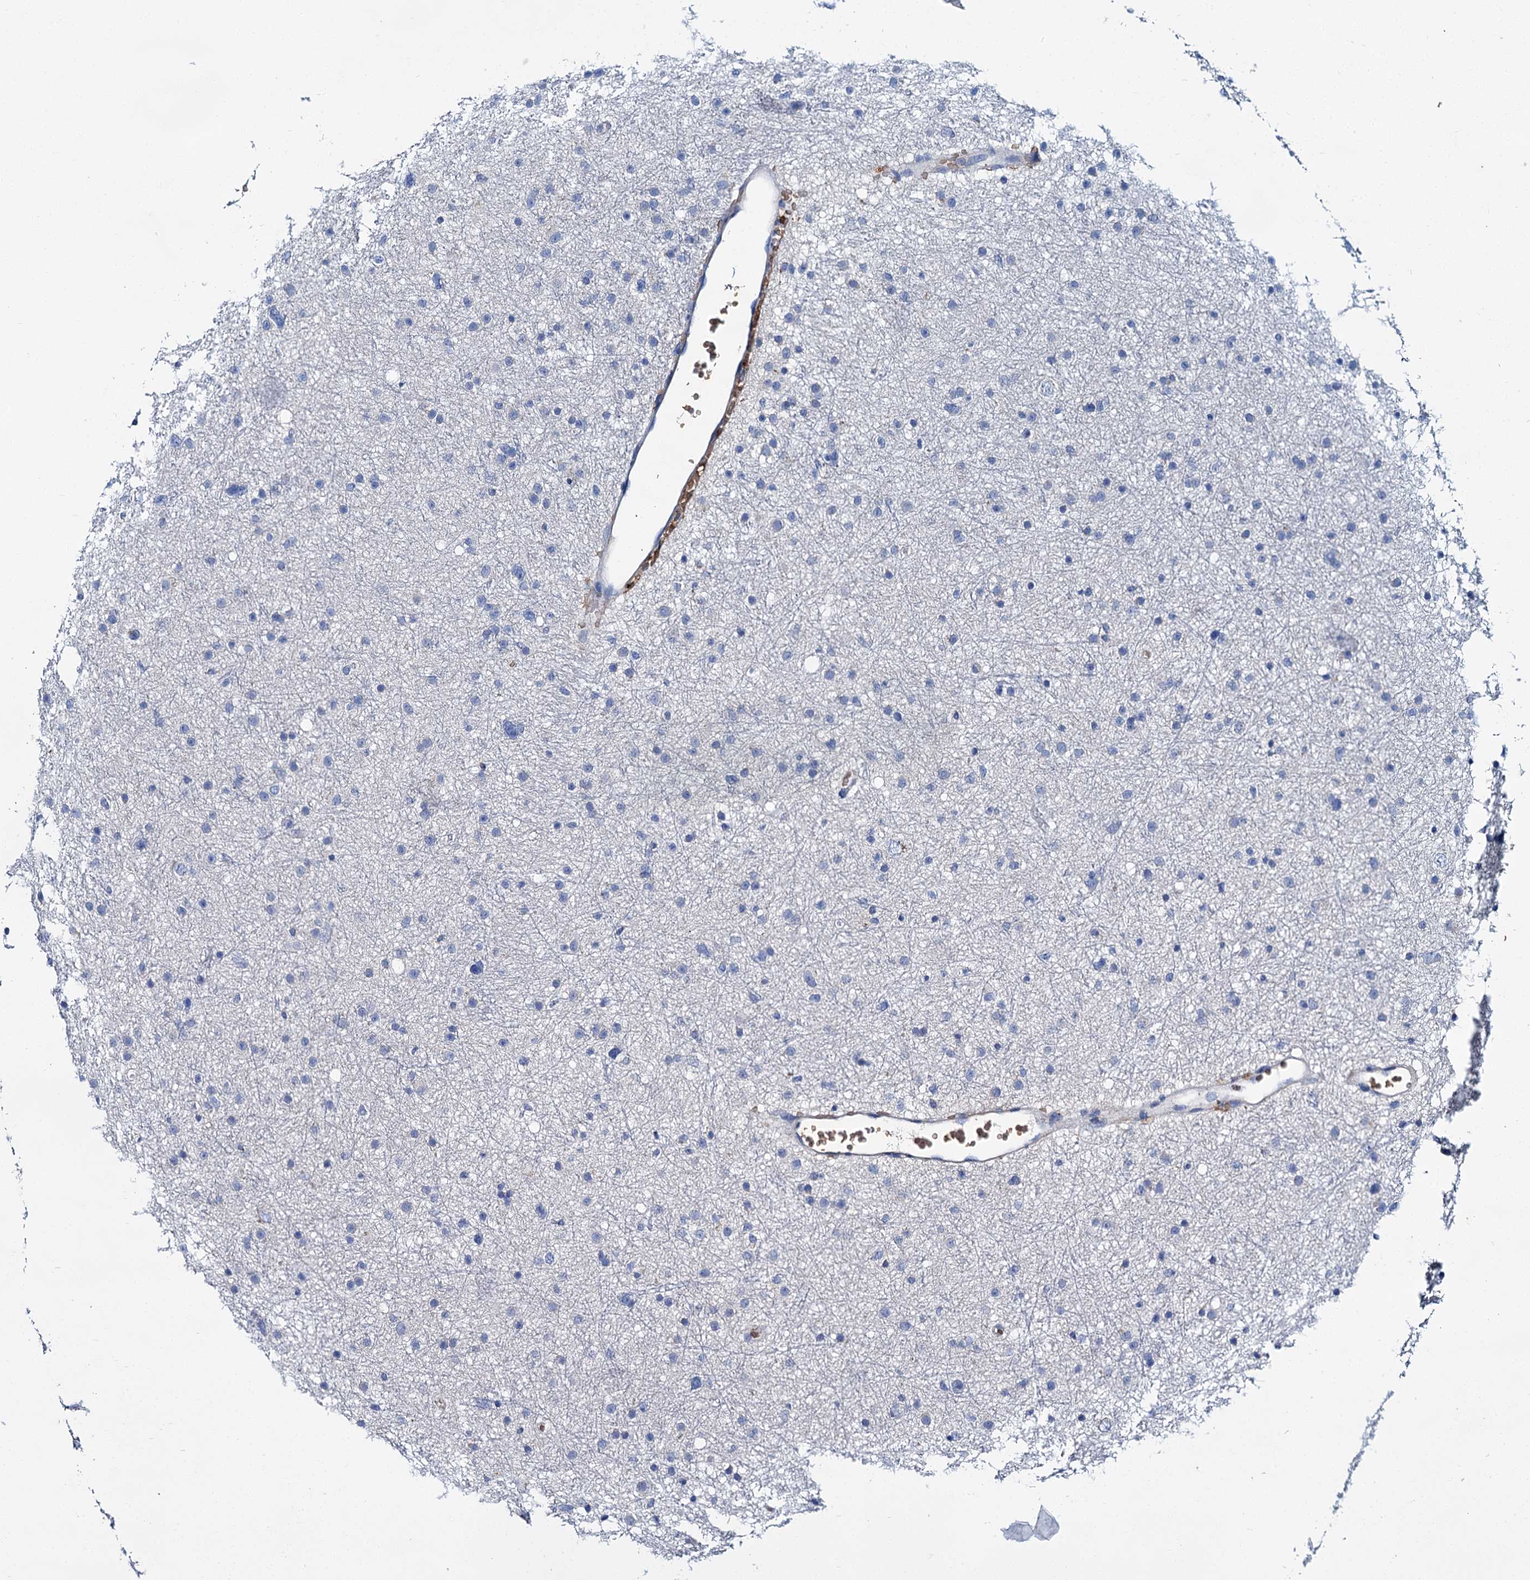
{"staining": {"intensity": "negative", "quantity": "none", "location": "none"}, "tissue": "glioma", "cell_type": "Tumor cells", "image_type": "cancer", "snomed": [{"axis": "morphology", "description": "Glioma, malignant, Low grade"}, {"axis": "topography", "description": "Cerebral cortex"}], "caption": "Tumor cells show no significant protein staining in malignant glioma (low-grade).", "gene": "ATG2A", "patient": {"sex": "female", "age": 39}}